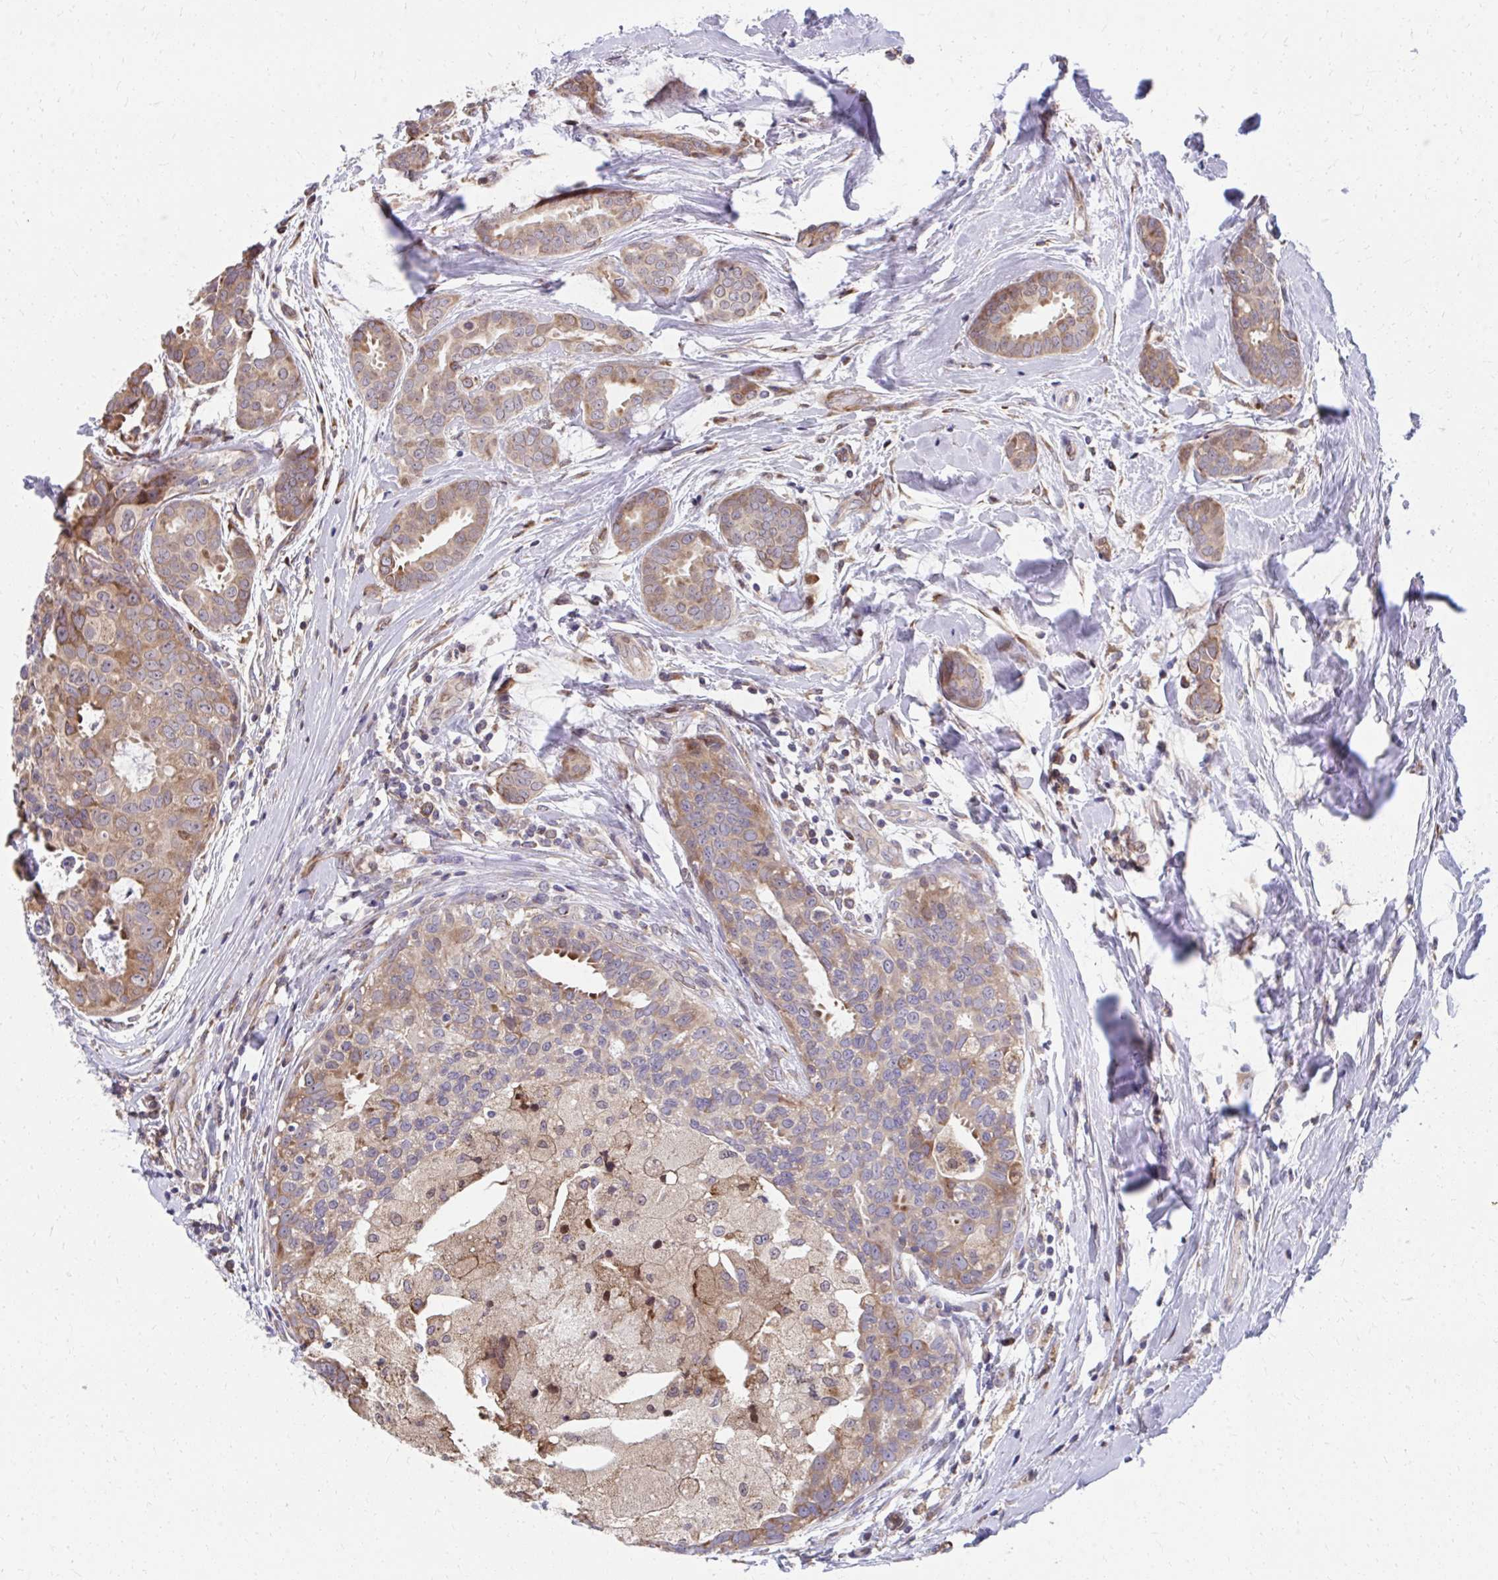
{"staining": {"intensity": "moderate", "quantity": ">75%", "location": "cytoplasmic/membranous"}, "tissue": "breast cancer", "cell_type": "Tumor cells", "image_type": "cancer", "snomed": [{"axis": "morphology", "description": "Duct carcinoma"}, {"axis": "topography", "description": "Breast"}], "caption": "The micrograph reveals staining of breast infiltrating ductal carcinoma, revealing moderate cytoplasmic/membranous protein staining (brown color) within tumor cells.", "gene": "ZNF778", "patient": {"sex": "female", "age": 45}}